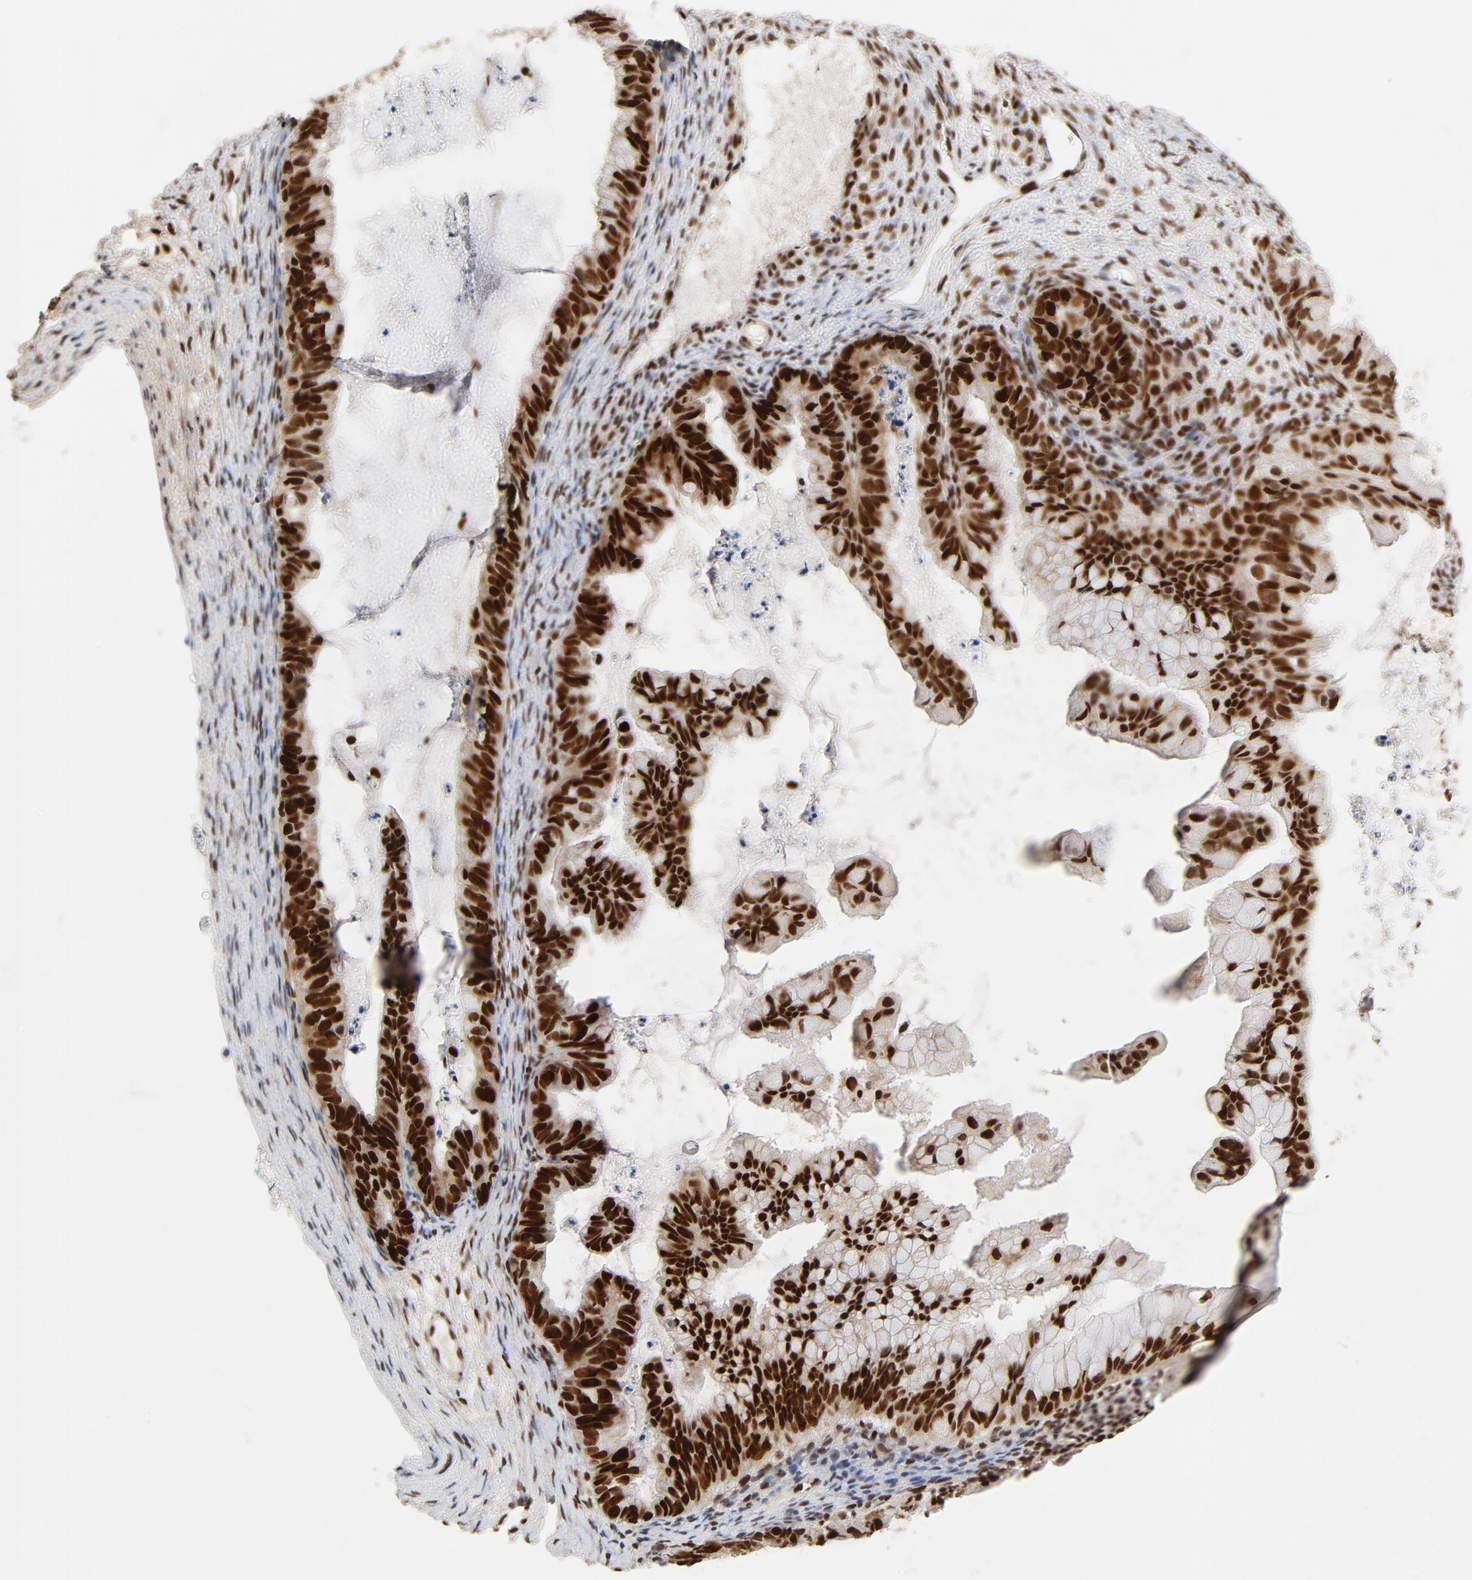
{"staining": {"intensity": "strong", "quantity": ">75%", "location": "nuclear"}, "tissue": "ovarian cancer", "cell_type": "Tumor cells", "image_type": "cancer", "snomed": [{"axis": "morphology", "description": "Cystadenocarcinoma, mucinous, NOS"}, {"axis": "topography", "description": "Ovary"}], "caption": "This photomicrograph displays immunohistochemistry (IHC) staining of human ovarian cancer (mucinous cystadenocarcinoma), with high strong nuclear positivity in approximately >75% of tumor cells.", "gene": "GTF2I", "patient": {"sex": "female", "age": 36}}